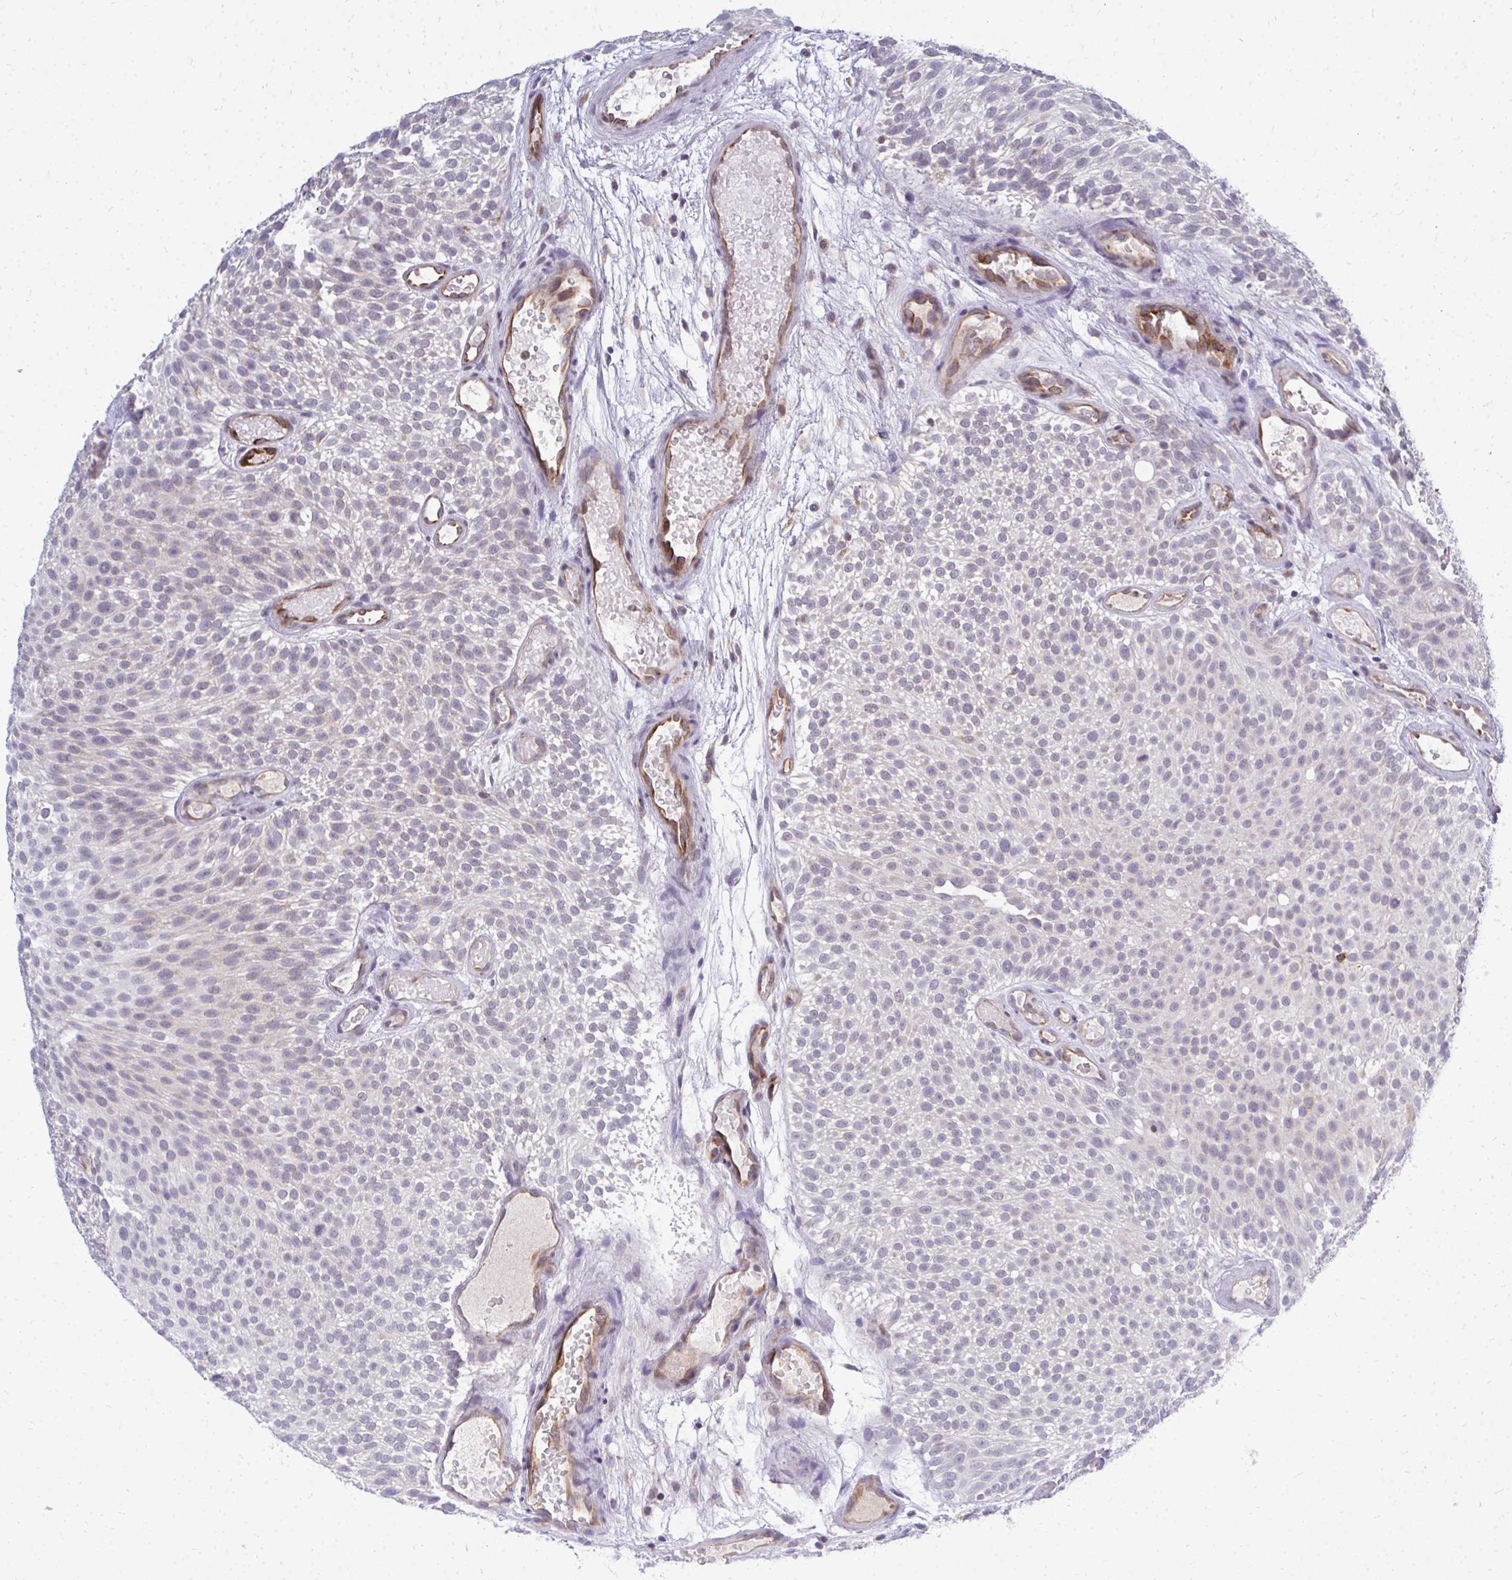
{"staining": {"intensity": "negative", "quantity": "none", "location": "none"}, "tissue": "urothelial cancer", "cell_type": "Tumor cells", "image_type": "cancer", "snomed": [{"axis": "morphology", "description": "Urothelial carcinoma, Low grade"}, {"axis": "topography", "description": "Urinary bladder"}], "caption": "This is a image of immunohistochemistry (IHC) staining of urothelial carcinoma (low-grade), which shows no positivity in tumor cells. Nuclei are stained in blue.", "gene": "ACSL5", "patient": {"sex": "male", "age": 78}}